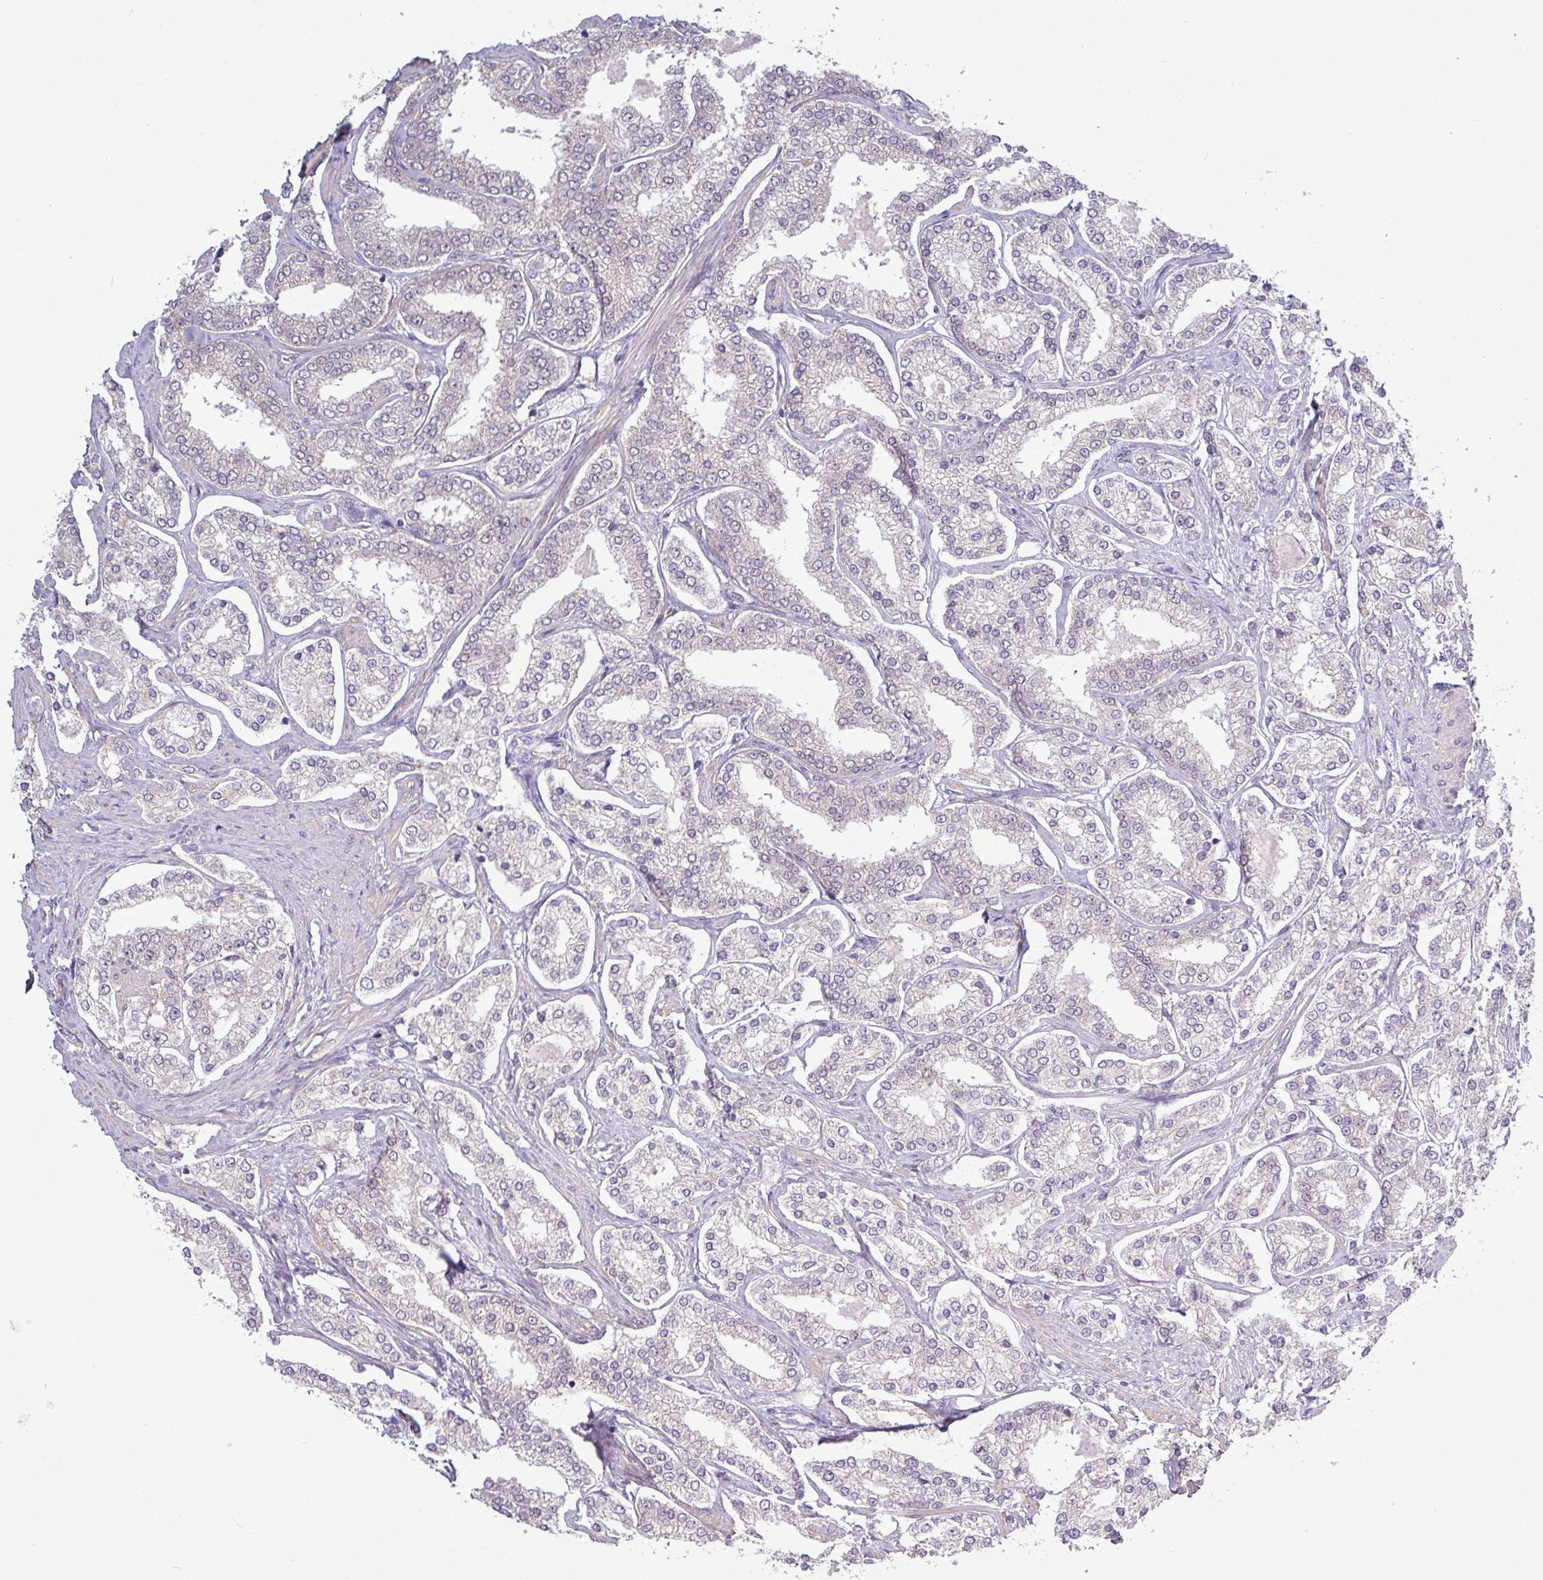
{"staining": {"intensity": "negative", "quantity": "none", "location": "none"}, "tissue": "prostate cancer", "cell_type": "Tumor cells", "image_type": "cancer", "snomed": [{"axis": "morphology", "description": "Normal tissue, NOS"}, {"axis": "morphology", "description": "Adenocarcinoma, High grade"}, {"axis": "topography", "description": "Prostate"}], "caption": "An image of prostate cancer (high-grade adenocarcinoma) stained for a protein demonstrates no brown staining in tumor cells.", "gene": "ZNF217", "patient": {"sex": "male", "age": 83}}